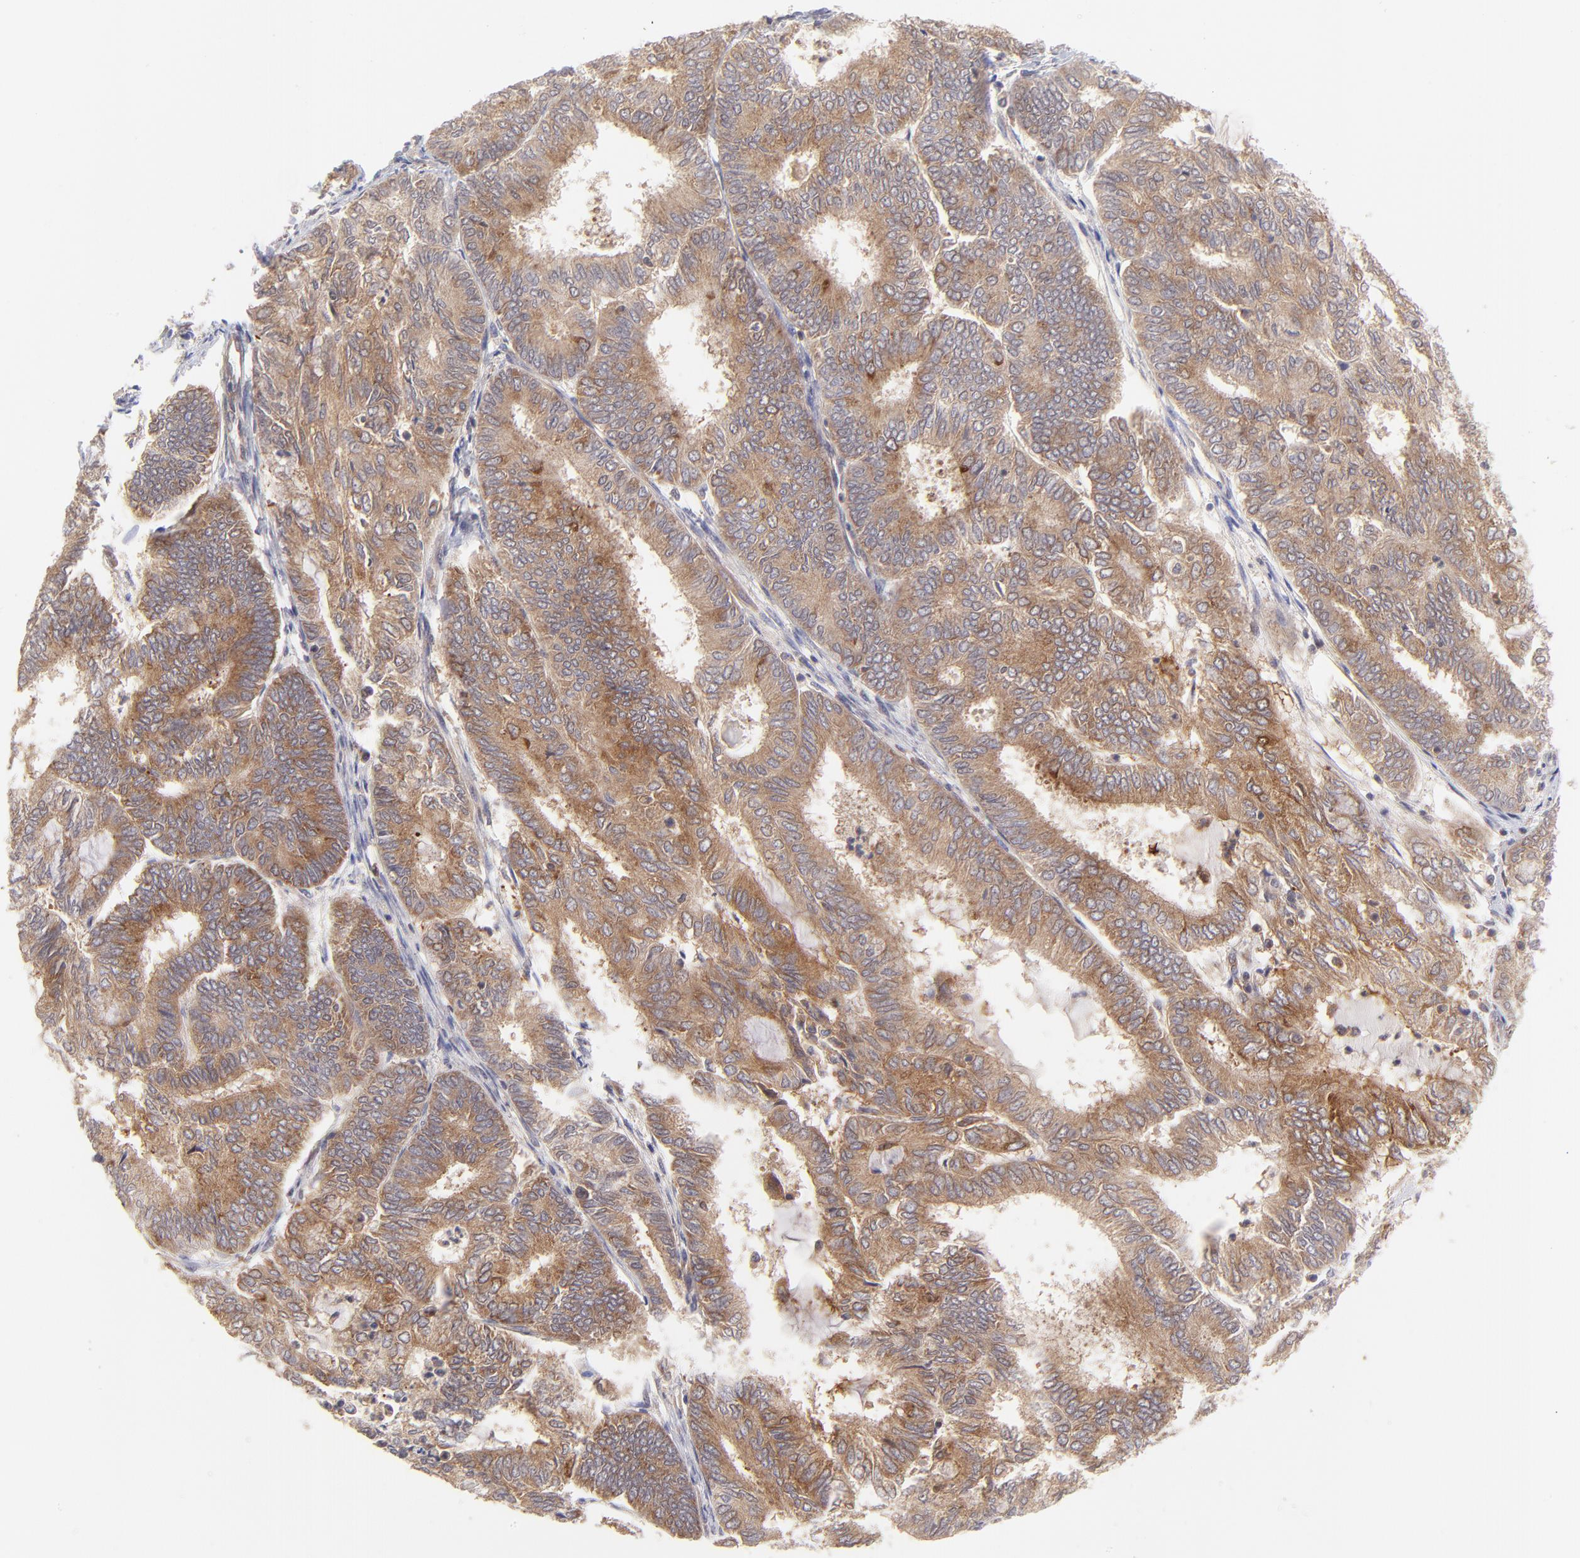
{"staining": {"intensity": "moderate", "quantity": ">75%", "location": "cytoplasmic/membranous"}, "tissue": "endometrial cancer", "cell_type": "Tumor cells", "image_type": "cancer", "snomed": [{"axis": "morphology", "description": "Adenocarcinoma, NOS"}, {"axis": "topography", "description": "Endometrium"}], "caption": "Tumor cells show medium levels of moderate cytoplasmic/membranous staining in about >75% of cells in human adenocarcinoma (endometrial). (IHC, brightfield microscopy, high magnification).", "gene": "TNRC6B", "patient": {"sex": "female", "age": 59}}